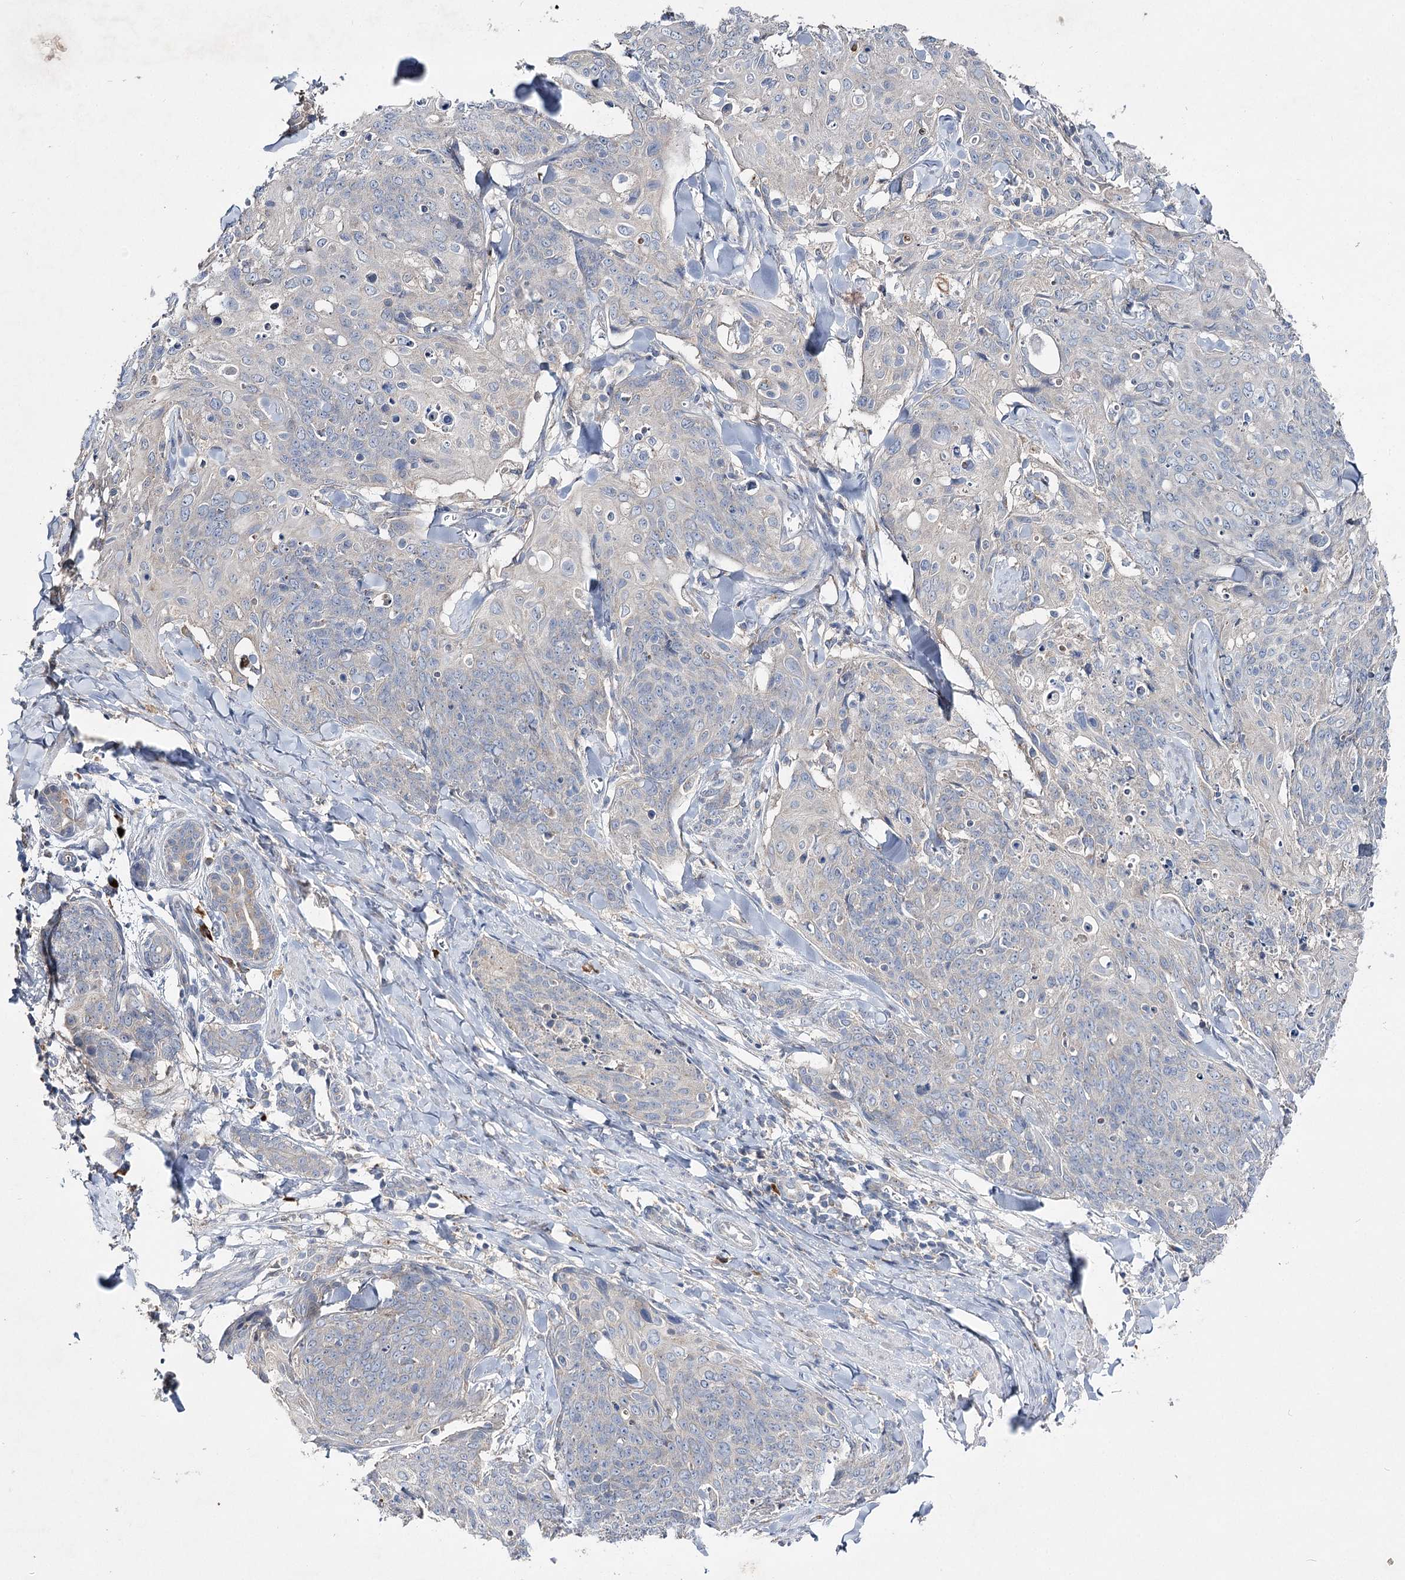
{"staining": {"intensity": "negative", "quantity": "none", "location": "none"}, "tissue": "skin cancer", "cell_type": "Tumor cells", "image_type": "cancer", "snomed": [{"axis": "morphology", "description": "Squamous cell carcinoma, NOS"}, {"axis": "topography", "description": "Skin"}, {"axis": "topography", "description": "Vulva"}], "caption": "There is no significant expression in tumor cells of skin cancer (squamous cell carcinoma).", "gene": "IL1RAP", "patient": {"sex": "female", "age": 85}}